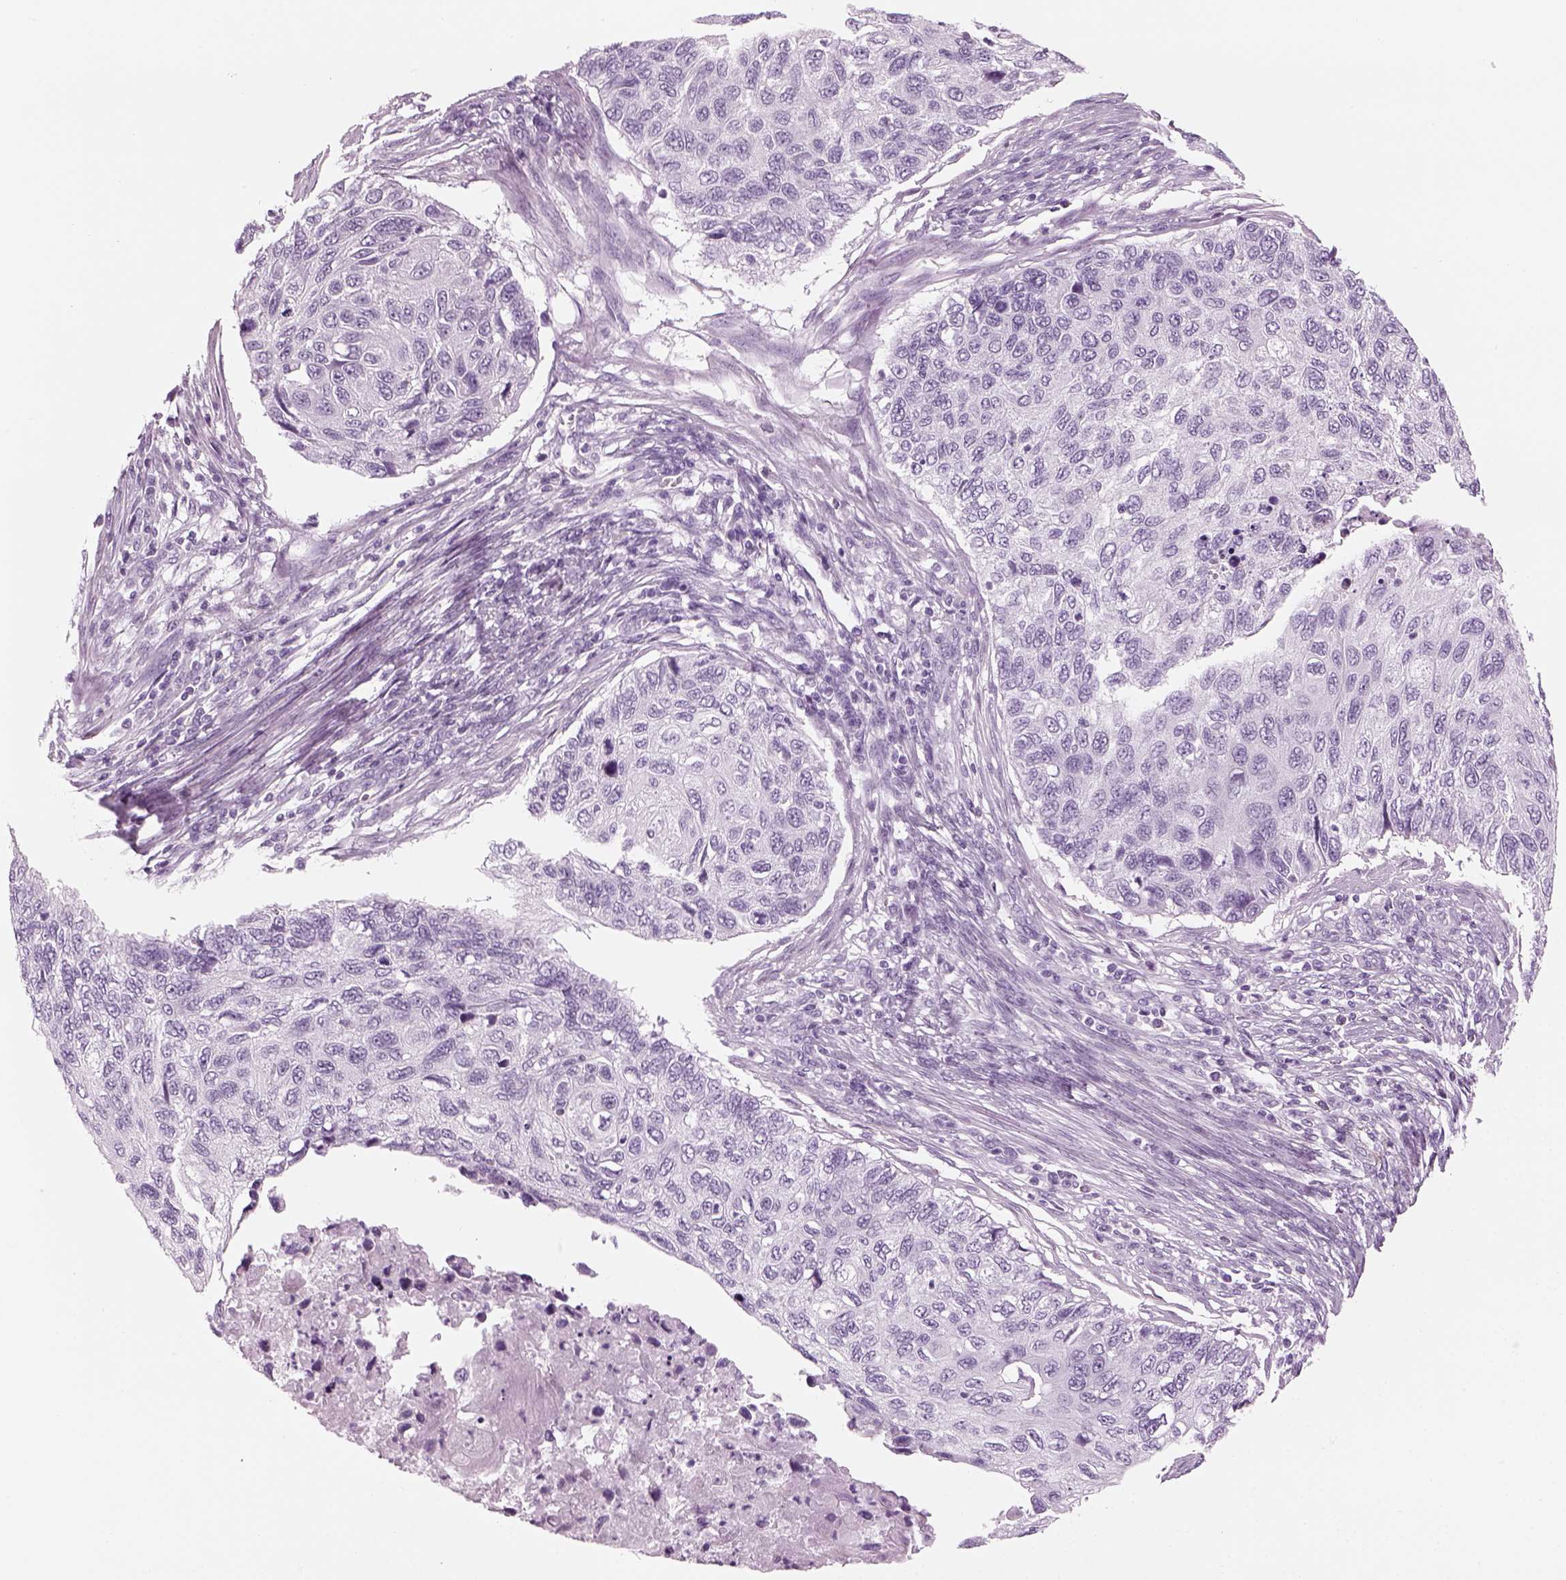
{"staining": {"intensity": "negative", "quantity": "none", "location": "none"}, "tissue": "cervical cancer", "cell_type": "Tumor cells", "image_type": "cancer", "snomed": [{"axis": "morphology", "description": "Squamous cell carcinoma, NOS"}, {"axis": "topography", "description": "Cervix"}], "caption": "This is an IHC photomicrograph of human cervical cancer (squamous cell carcinoma). There is no positivity in tumor cells.", "gene": "PABPC1L2B", "patient": {"sex": "female", "age": 70}}